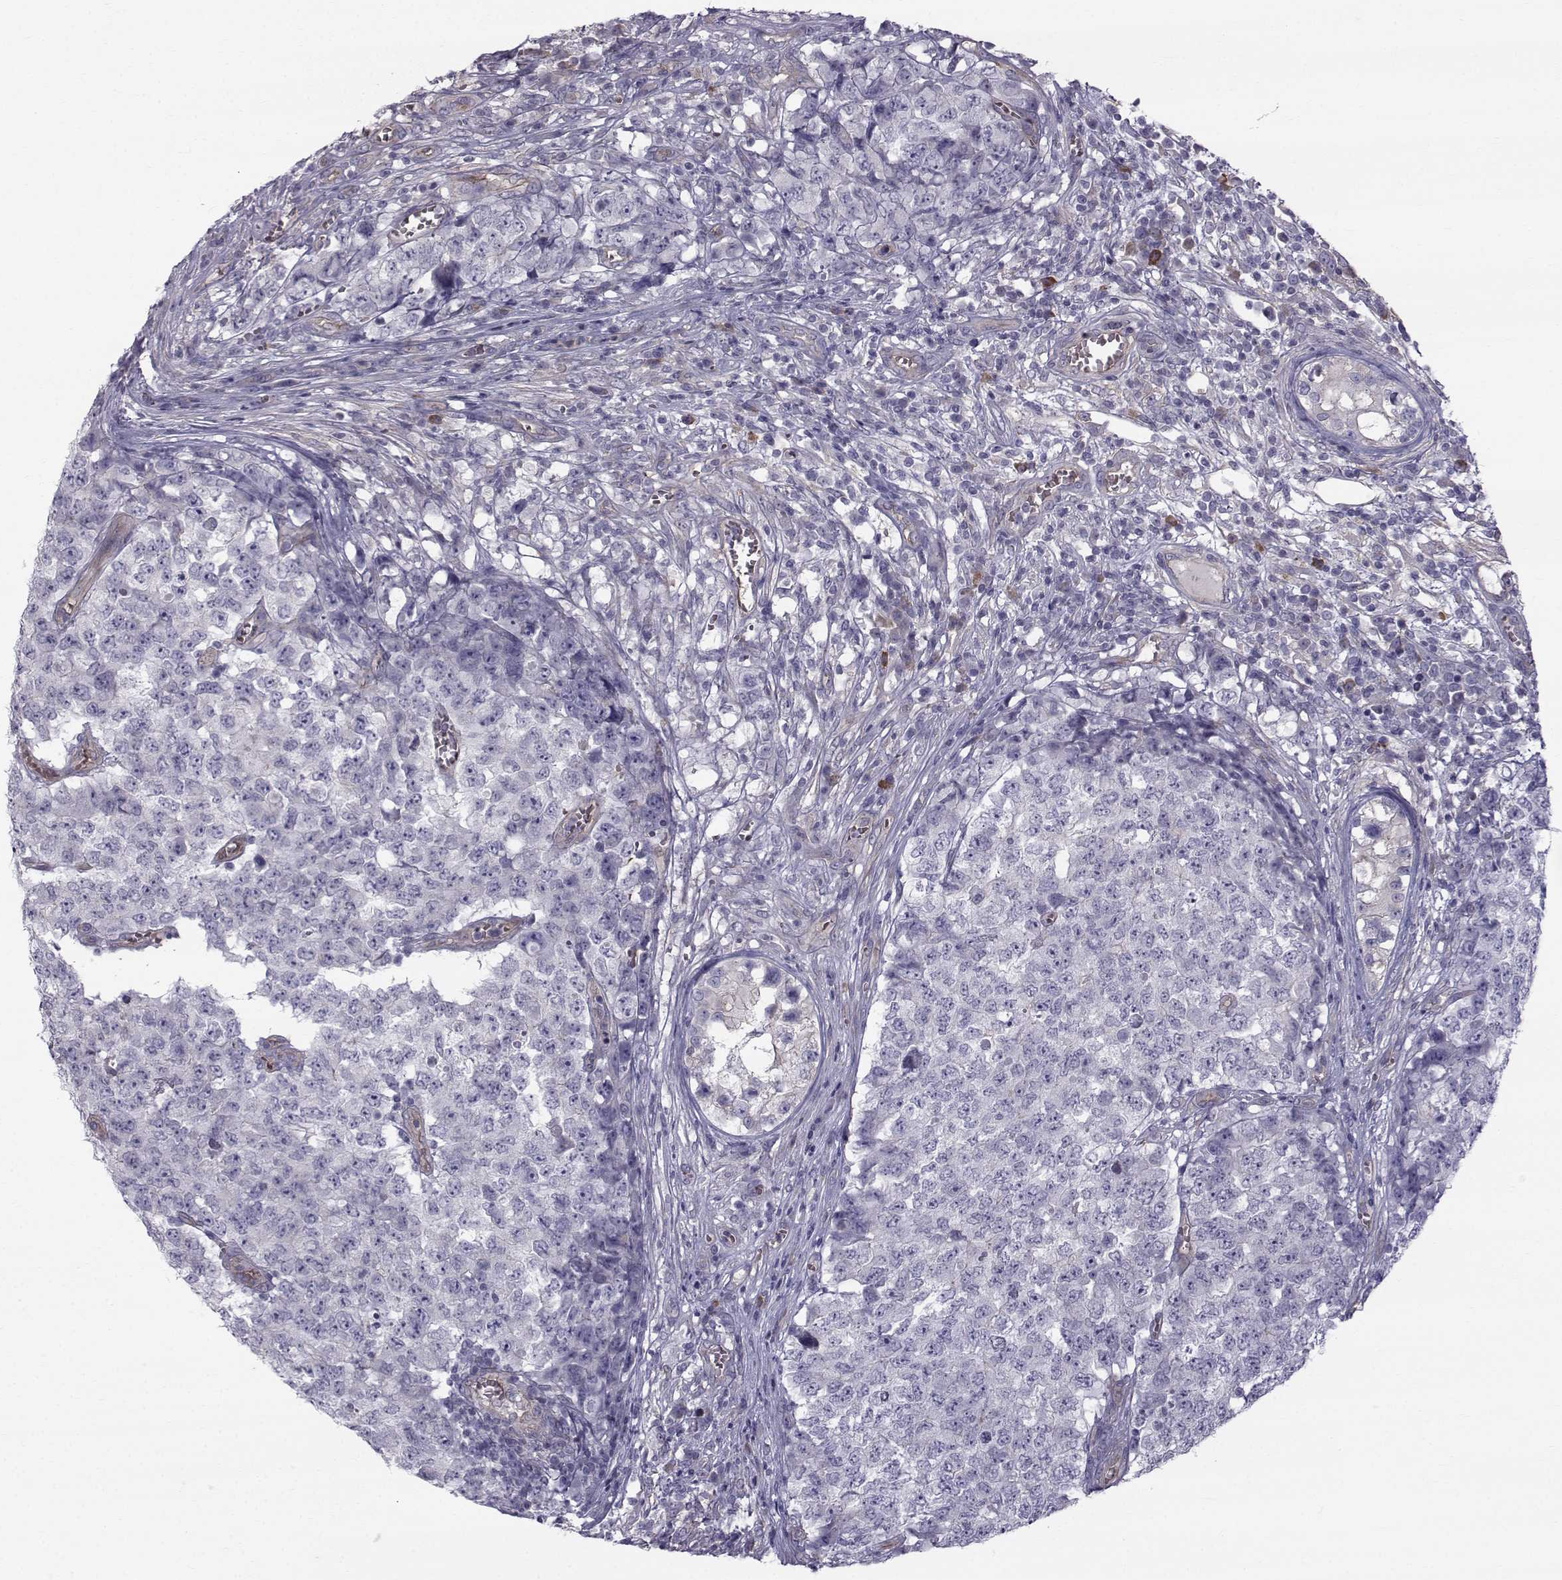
{"staining": {"intensity": "negative", "quantity": "none", "location": "none"}, "tissue": "testis cancer", "cell_type": "Tumor cells", "image_type": "cancer", "snomed": [{"axis": "morphology", "description": "Carcinoma, Embryonal, NOS"}, {"axis": "topography", "description": "Testis"}], "caption": "A histopathology image of human testis cancer is negative for staining in tumor cells. (DAB immunohistochemistry (IHC) with hematoxylin counter stain).", "gene": "QPCT", "patient": {"sex": "male", "age": 23}}